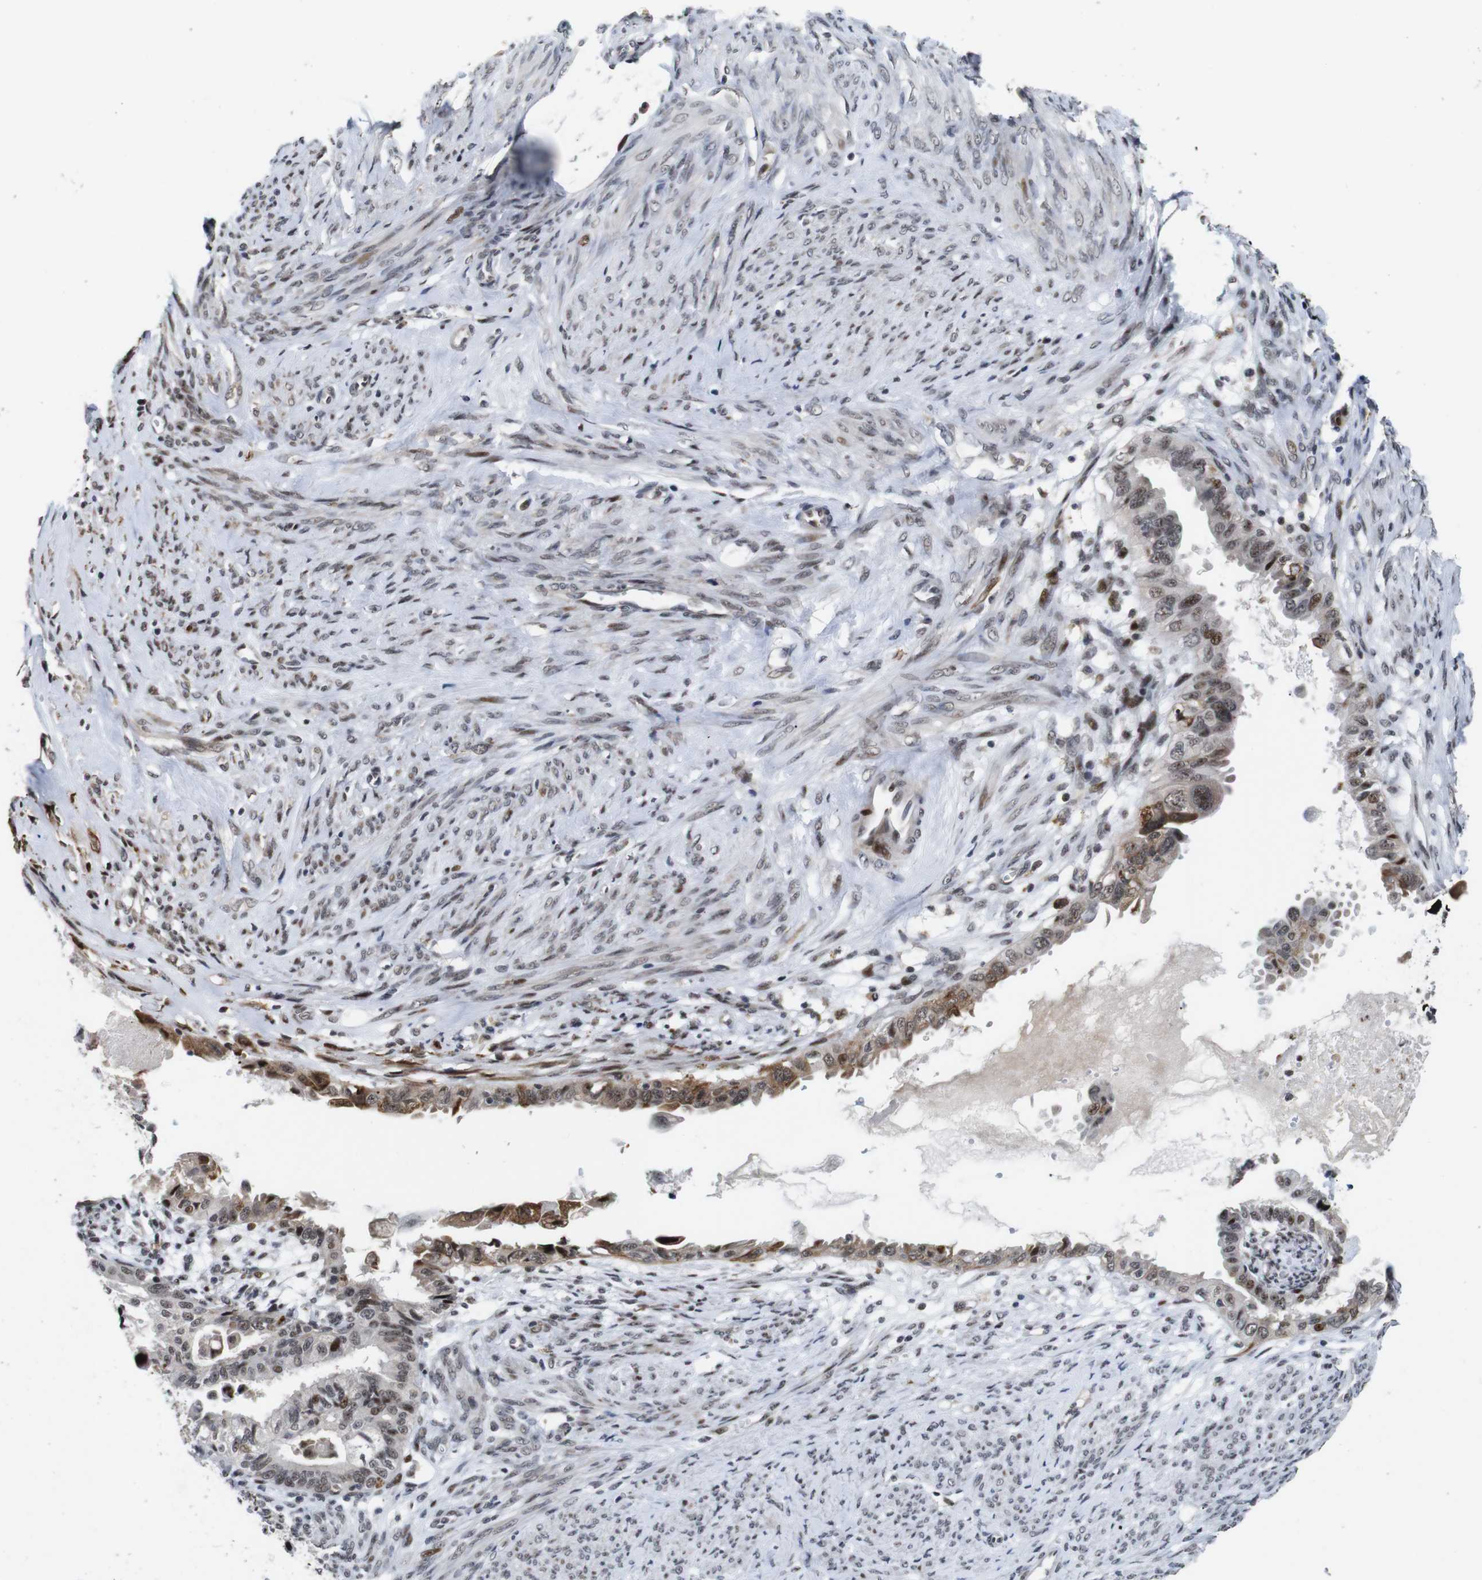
{"staining": {"intensity": "moderate", "quantity": "<25%", "location": "cytoplasmic/membranous,nuclear"}, "tissue": "cervical cancer", "cell_type": "Tumor cells", "image_type": "cancer", "snomed": [{"axis": "morphology", "description": "Normal tissue, NOS"}, {"axis": "morphology", "description": "Adenocarcinoma, NOS"}, {"axis": "topography", "description": "Cervix"}, {"axis": "topography", "description": "Endometrium"}], "caption": "Immunohistochemistry (IHC) photomicrograph of human cervical adenocarcinoma stained for a protein (brown), which shows low levels of moderate cytoplasmic/membranous and nuclear expression in about <25% of tumor cells.", "gene": "EIF4G1", "patient": {"sex": "female", "age": 86}}